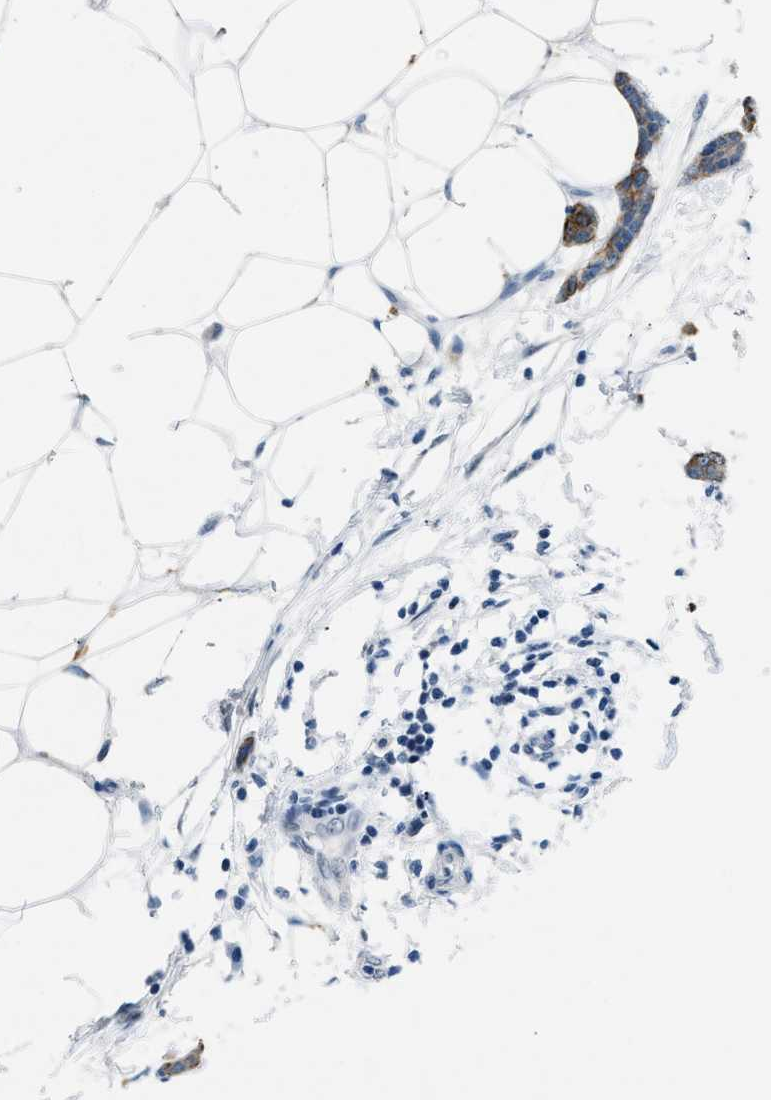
{"staining": {"intensity": "strong", "quantity": "25%-75%", "location": "cytoplasmic/membranous"}, "tissue": "breast cancer", "cell_type": "Tumor cells", "image_type": "cancer", "snomed": [{"axis": "morphology", "description": "Lobular carcinoma"}, {"axis": "topography", "description": "Skin"}, {"axis": "topography", "description": "Breast"}], "caption": "A high-resolution histopathology image shows immunohistochemistry staining of breast cancer, which shows strong cytoplasmic/membranous positivity in about 25%-75% of tumor cells. (DAB (3,3'-diaminobenzidine) = brown stain, brightfield microscopy at high magnification).", "gene": "CFAP20", "patient": {"sex": "female", "age": 46}}